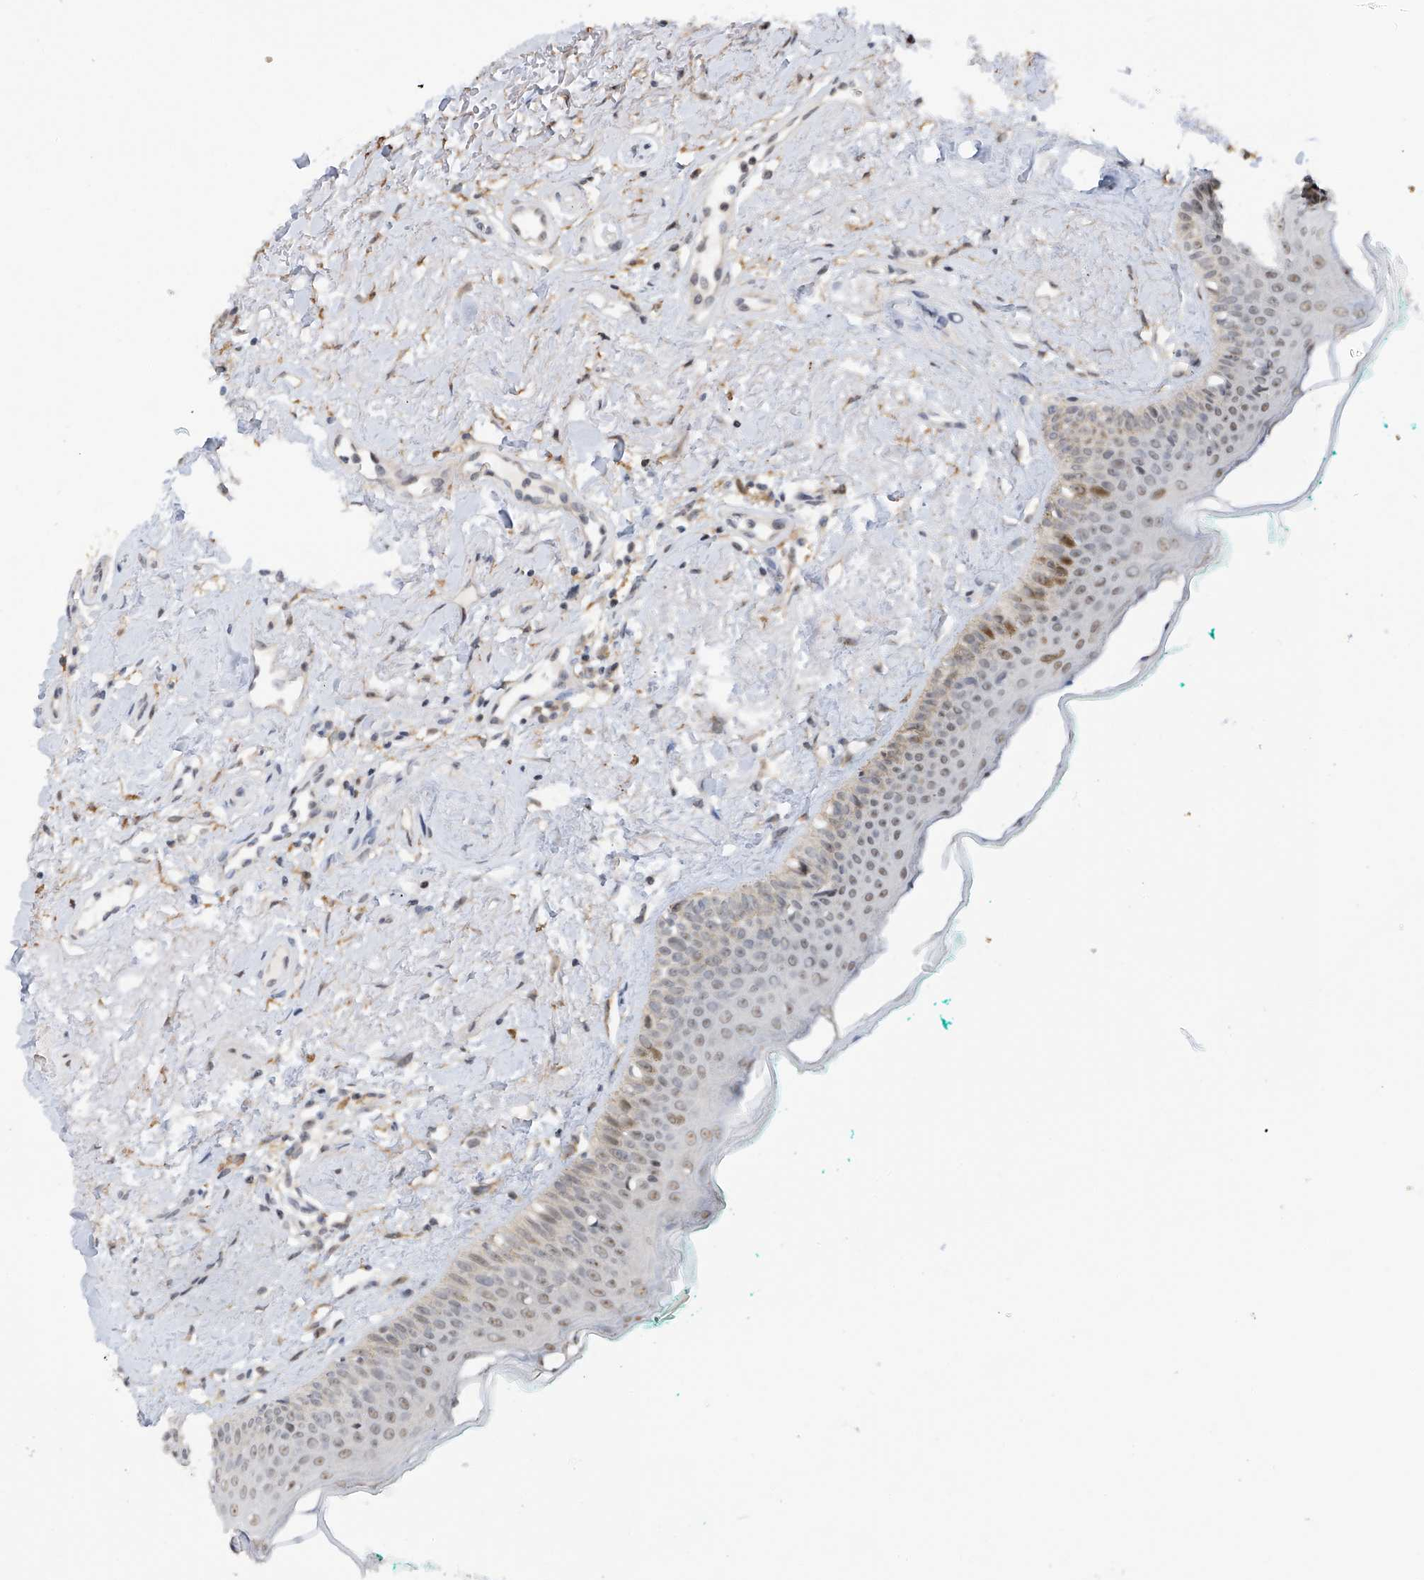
{"staining": {"intensity": "moderate", "quantity": "25%-75%", "location": "nuclear"}, "tissue": "oral mucosa", "cell_type": "Squamous epithelial cells", "image_type": "normal", "snomed": [{"axis": "morphology", "description": "Normal tissue, NOS"}, {"axis": "topography", "description": "Oral tissue"}], "caption": "Squamous epithelial cells demonstrate medium levels of moderate nuclear expression in about 25%-75% of cells in benign human oral mucosa.", "gene": "C1orf131", "patient": {"sex": "female", "age": 70}}